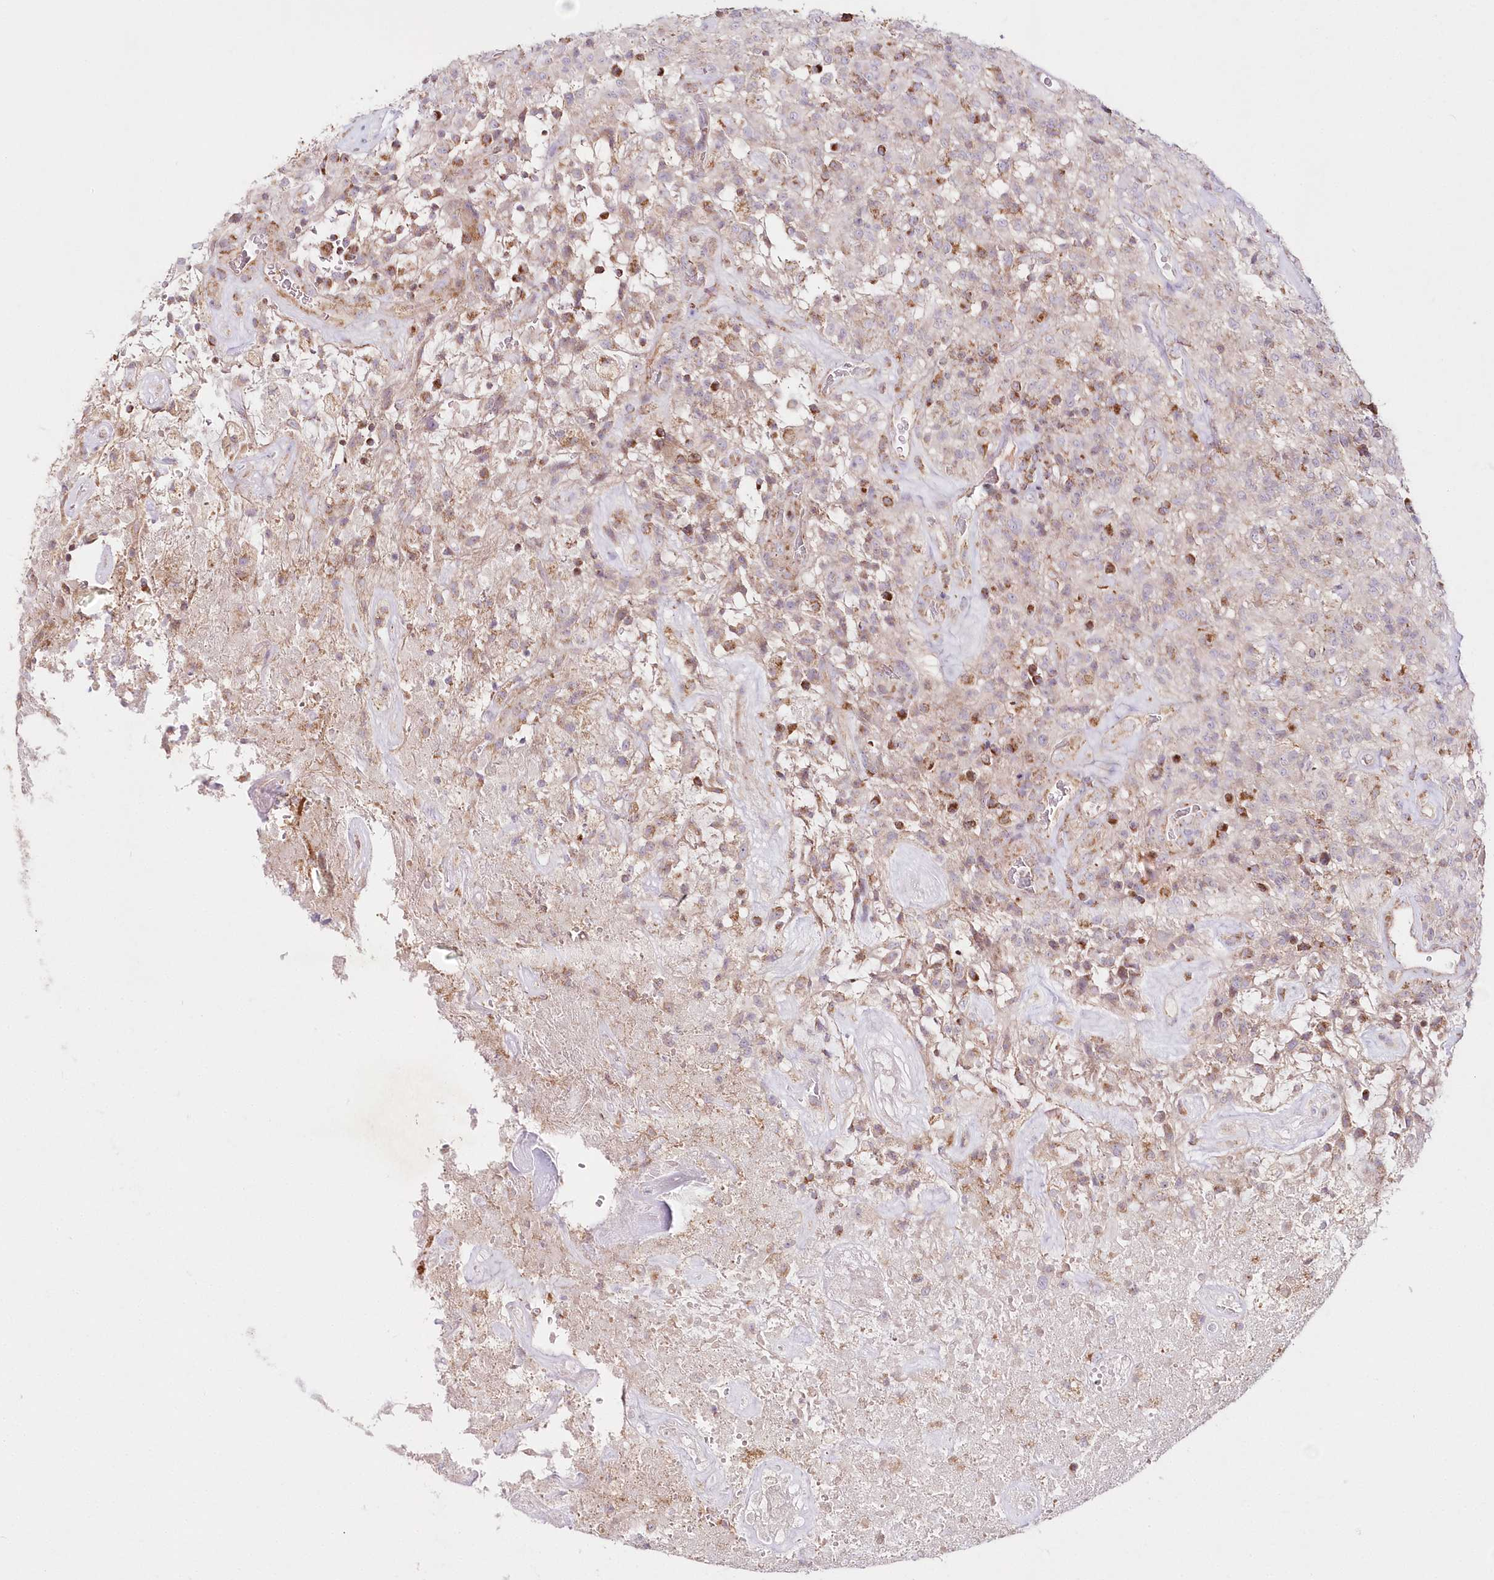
{"staining": {"intensity": "weak", "quantity": "<25%", "location": "cytoplasmic/membranous"}, "tissue": "glioma", "cell_type": "Tumor cells", "image_type": "cancer", "snomed": [{"axis": "morphology", "description": "Glioma, malignant, High grade"}, {"axis": "topography", "description": "Brain"}], "caption": "This is a image of IHC staining of glioma, which shows no positivity in tumor cells.", "gene": "DNA2", "patient": {"sex": "female", "age": 57}}